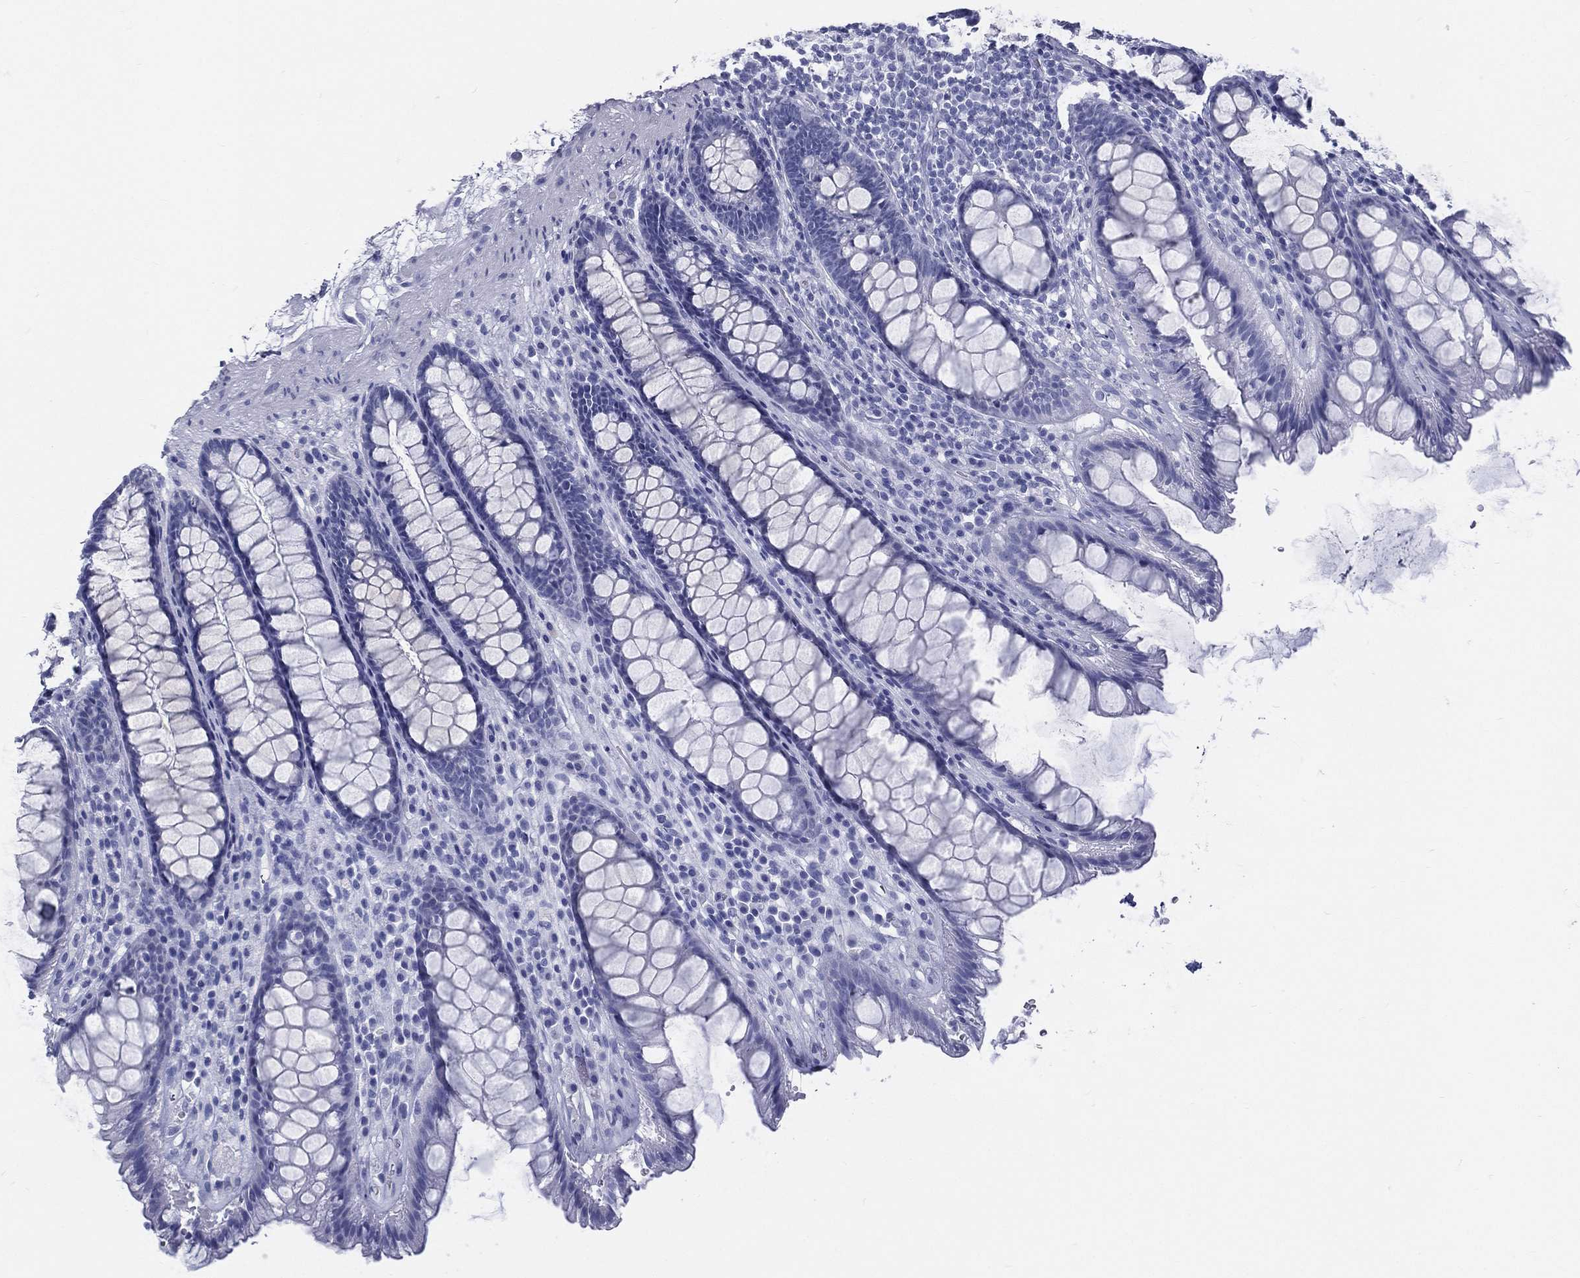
{"staining": {"intensity": "negative", "quantity": "none", "location": "none"}, "tissue": "rectum", "cell_type": "Glandular cells", "image_type": "normal", "snomed": [{"axis": "morphology", "description": "Normal tissue, NOS"}, {"axis": "topography", "description": "Rectum"}], "caption": "Human rectum stained for a protein using IHC shows no positivity in glandular cells.", "gene": "RSPH4A", "patient": {"sex": "male", "age": 72}}